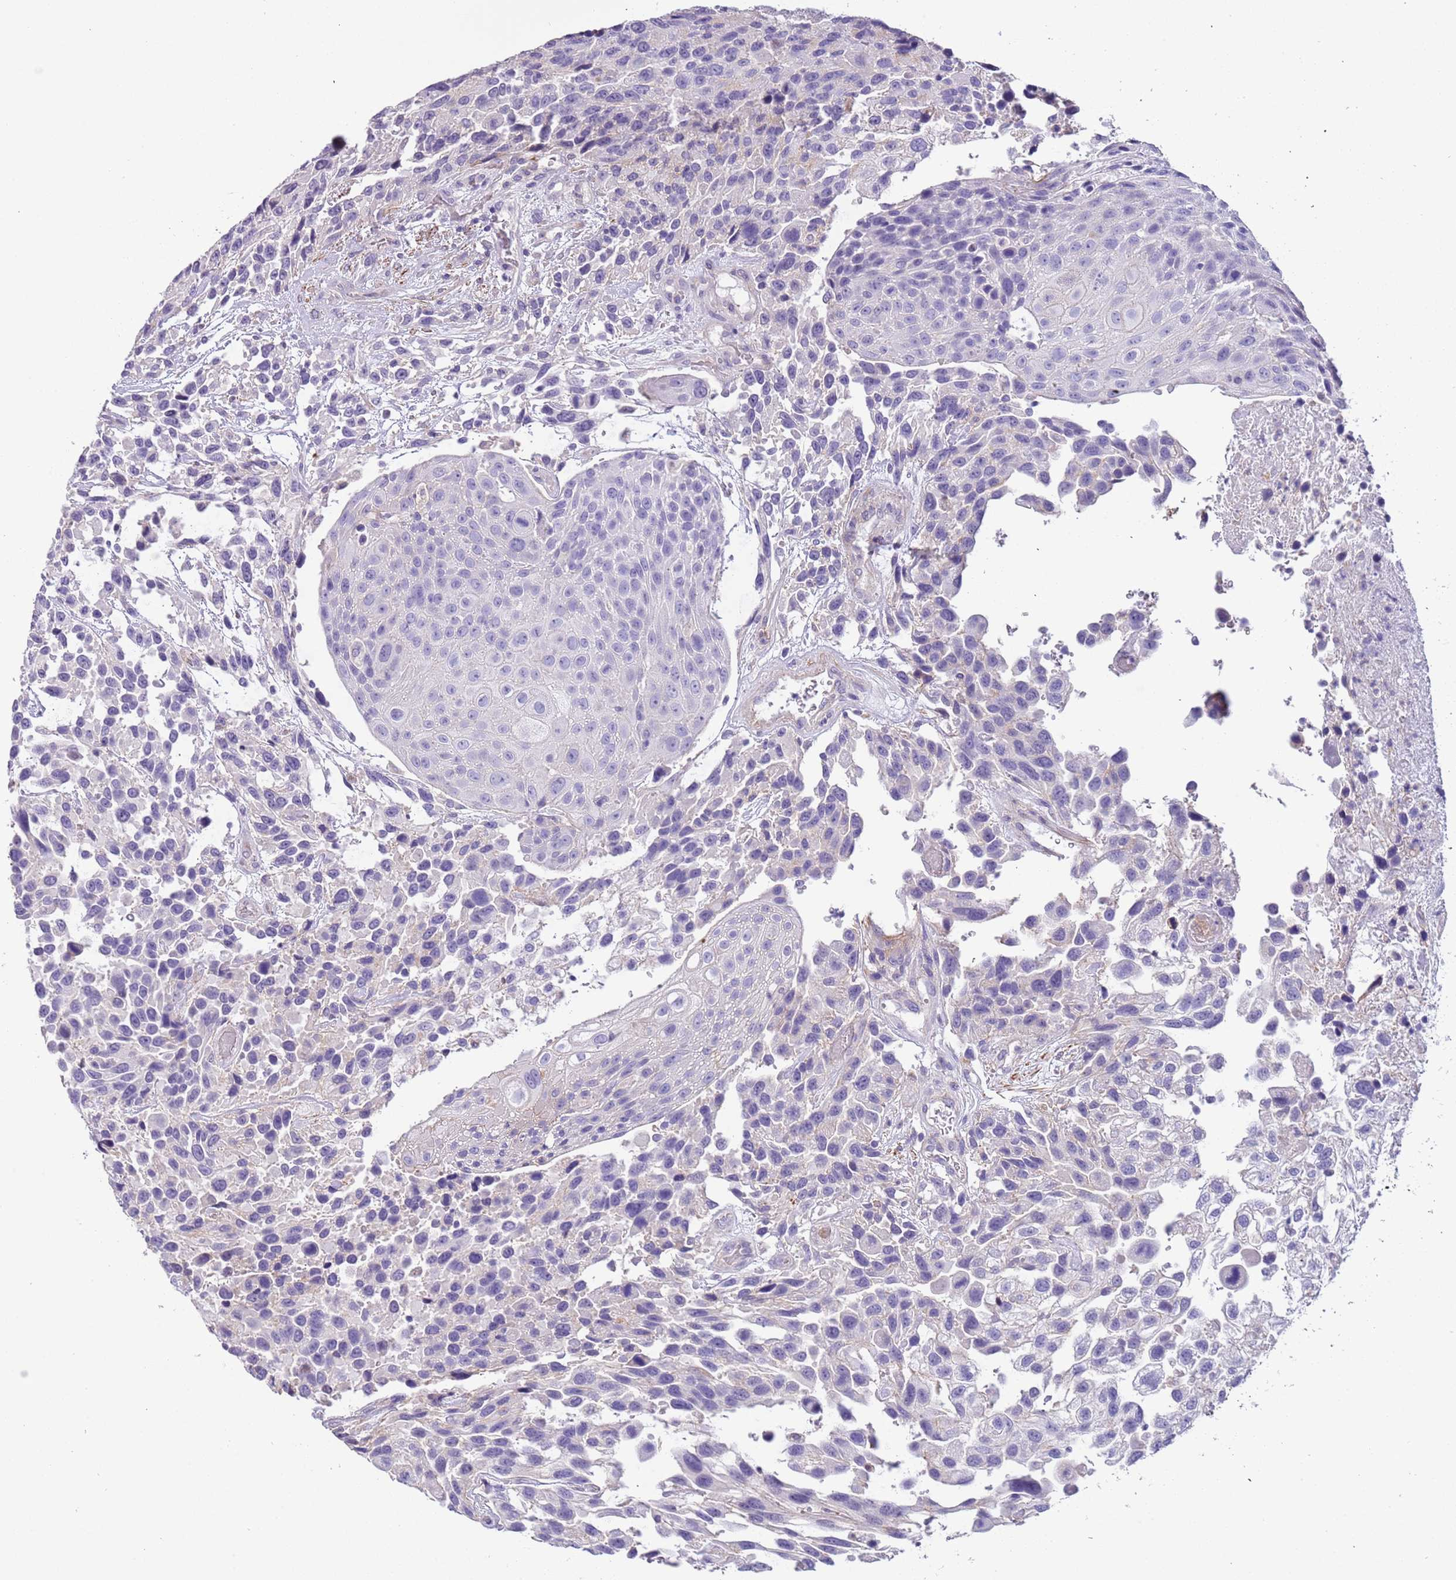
{"staining": {"intensity": "negative", "quantity": "none", "location": "none"}, "tissue": "urothelial cancer", "cell_type": "Tumor cells", "image_type": "cancer", "snomed": [{"axis": "morphology", "description": "Urothelial carcinoma, High grade"}, {"axis": "topography", "description": "Urinary bladder"}], "caption": "A high-resolution micrograph shows IHC staining of urothelial cancer, which displays no significant staining in tumor cells. (DAB (3,3'-diaminobenzidine) immunohistochemistry with hematoxylin counter stain).", "gene": "PCGF2", "patient": {"sex": "female", "age": 70}}